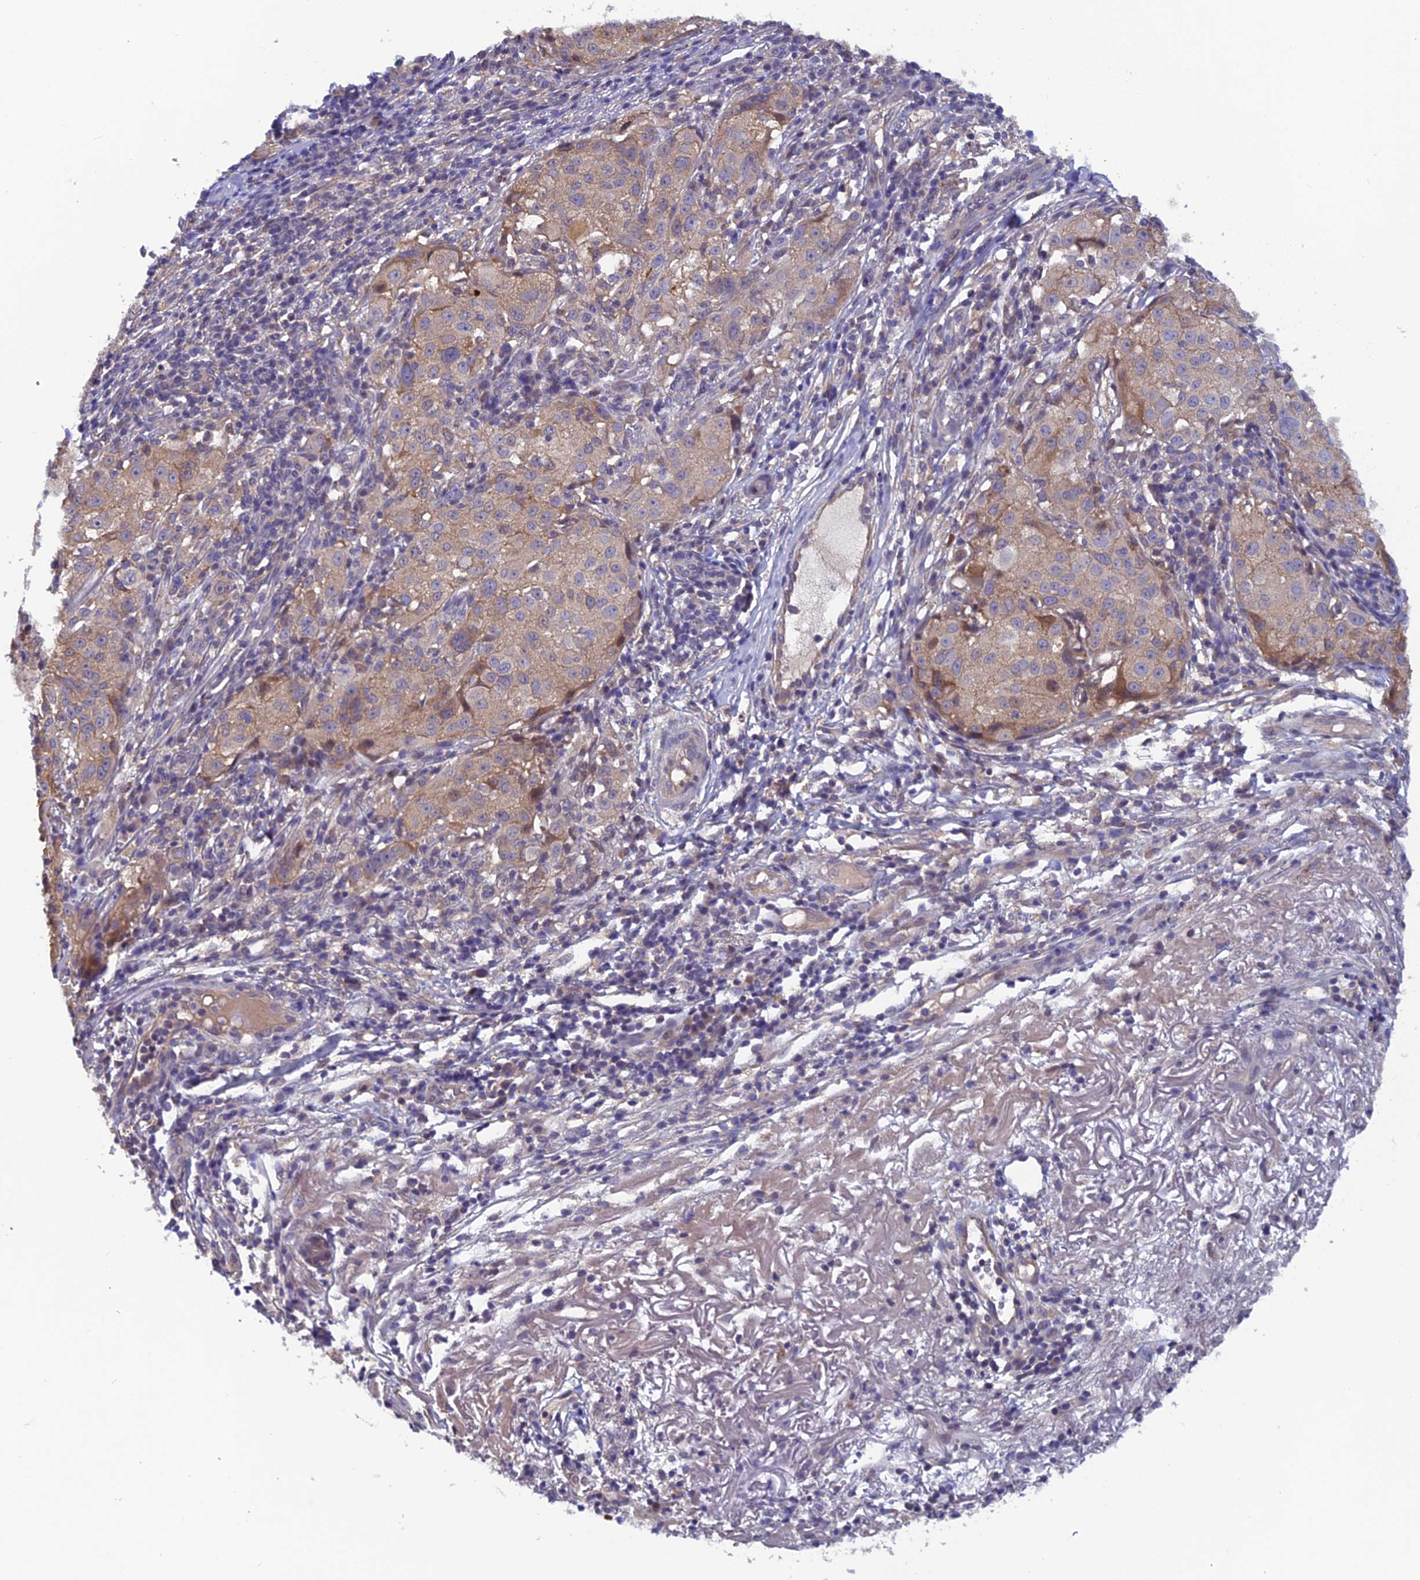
{"staining": {"intensity": "weak", "quantity": "<25%", "location": "cytoplasmic/membranous"}, "tissue": "melanoma", "cell_type": "Tumor cells", "image_type": "cancer", "snomed": [{"axis": "morphology", "description": "Necrosis, NOS"}, {"axis": "morphology", "description": "Malignant melanoma, NOS"}, {"axis": "topography", "description": "Skin"}], "caption": "Immunohistochemical staining of human melanoma exhibits no significant positivity in tumor cells.", "gene": "HECA", "patient": {"sex": "female", "age": 87}}